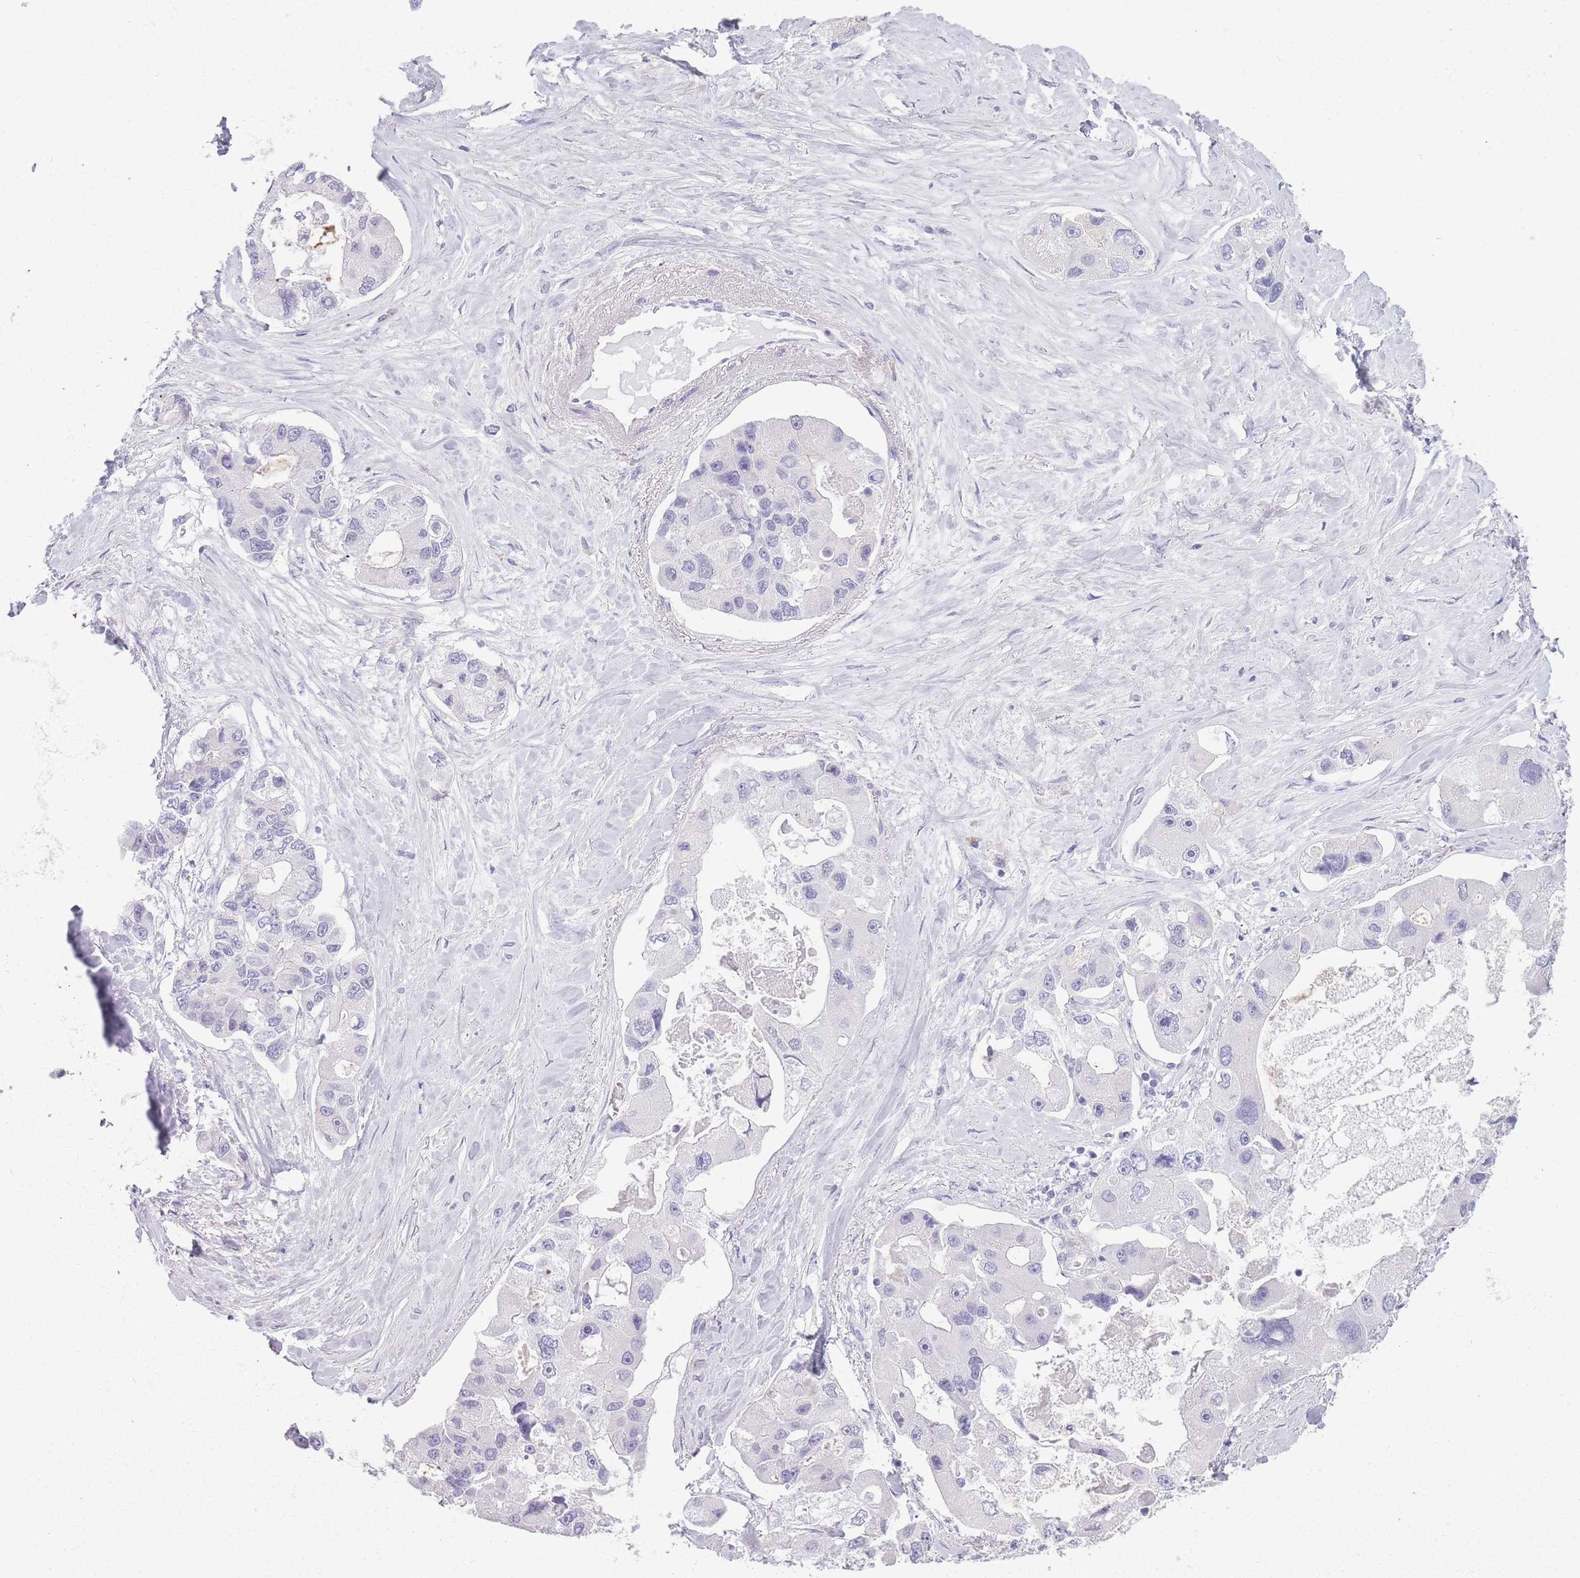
{"staining": {"intensity": "negative", "quantity": "none", "location": "none"}, "tissue": "lung cancer", "cell_type": "Tumor cells", "image_type": "cancer", "snomed": [{"axis": "morphology", "description": "Adenocarcinoma, NOS"}, {"axis": "topography", "description": "Lung"}], "caption": "The IHC micrograph has no significant staining in tumor cells of adenocarcinoma (lung) tissue.", "gene": "DCANP1", "patient": {"sex": "female", "age": 54}}